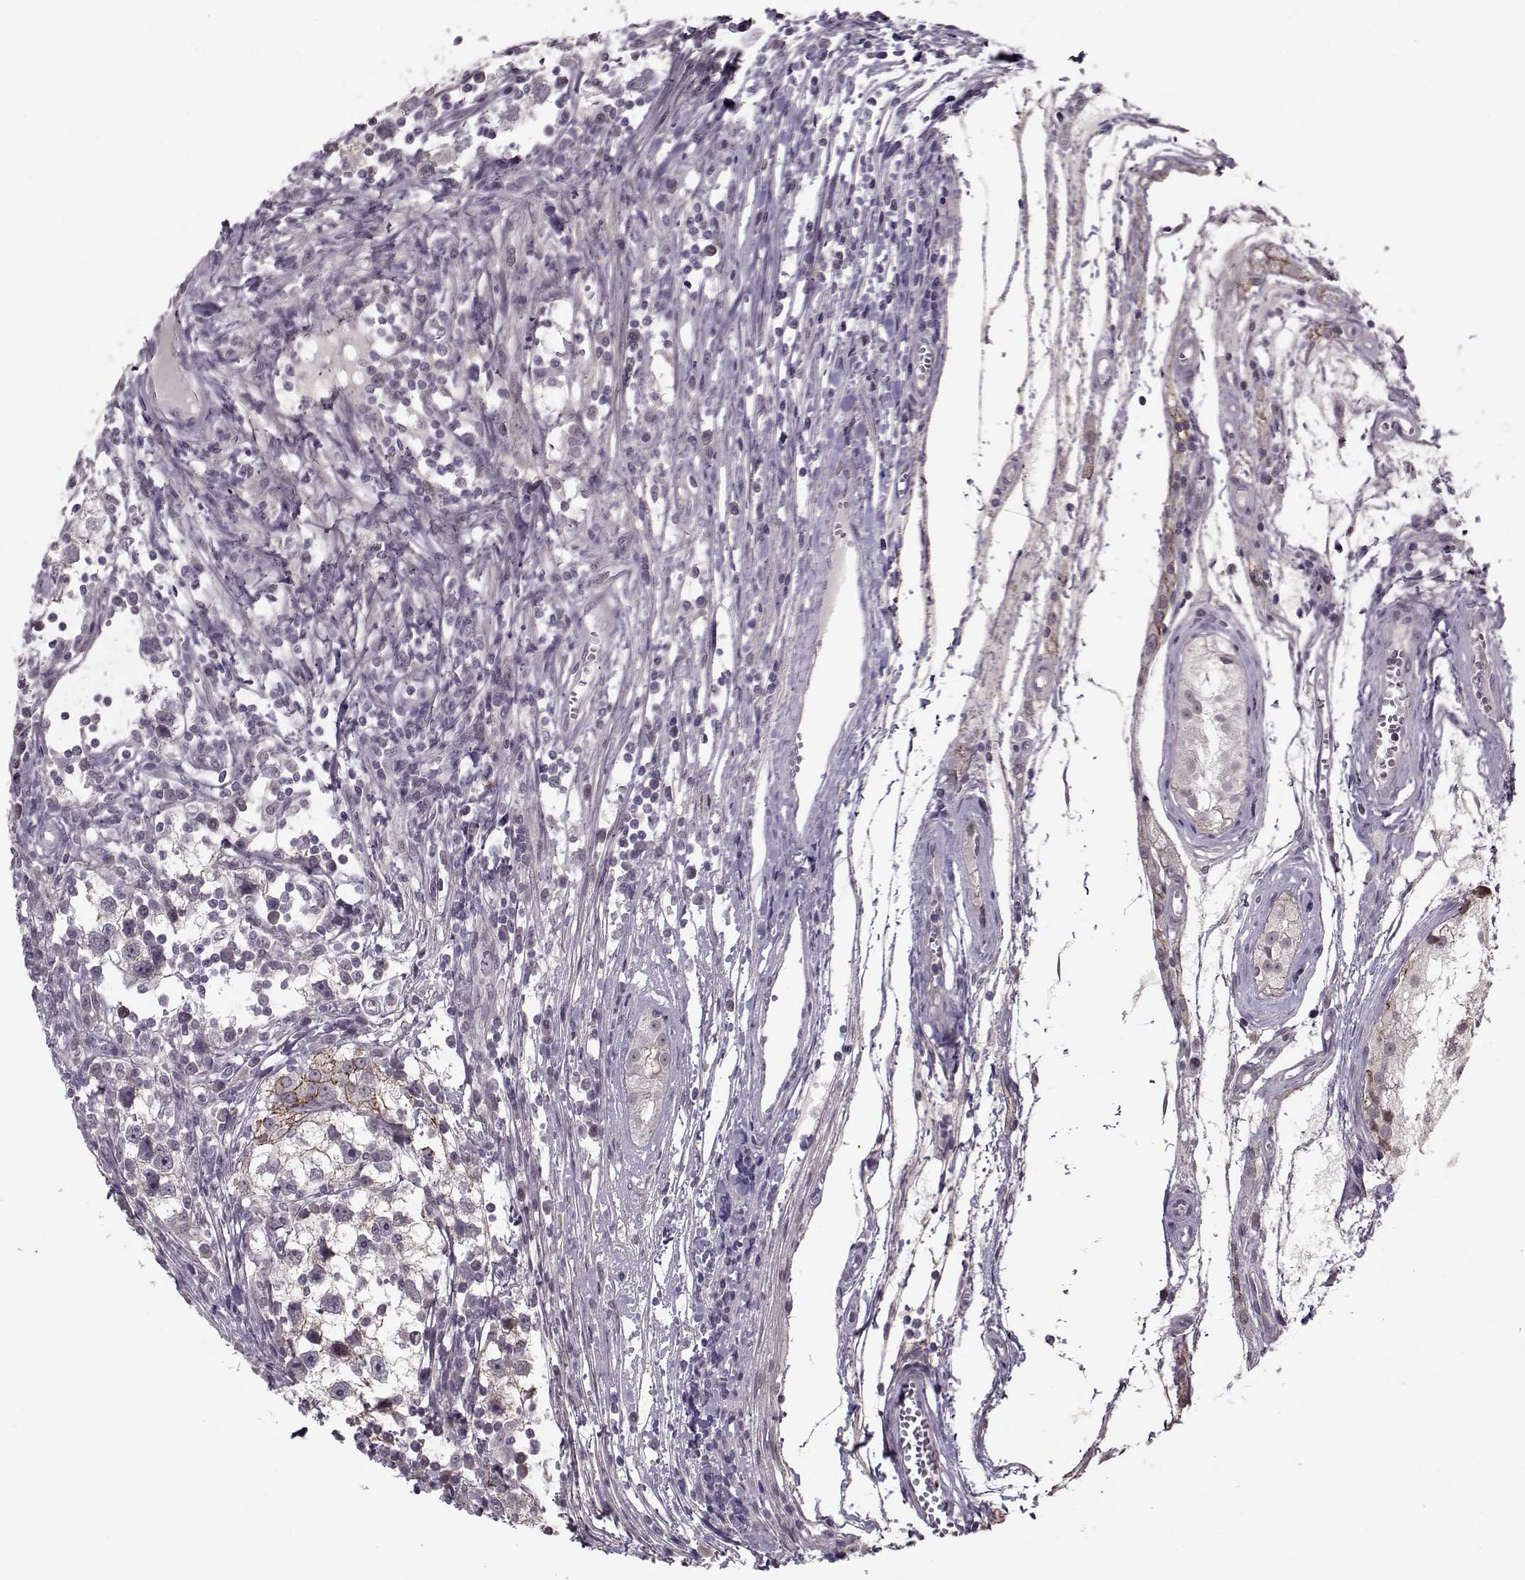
{"staining": {"intensity": "negative", "quantity": "none", "location": "none"}, "tissue": "testis cancer", "cell_type": "Tumor cells", "image_type": "cancer", "snomed": [{"axis": "morphology", "description": "Seminoma, NOS"}, {"axis": "topography", "description": "Testis"}], "caption": "Tumor cells are negative for brown protein staining in seminoma (testis).", "gene": "DNAI3", "patient": {"sex": "male", "age": 30}}